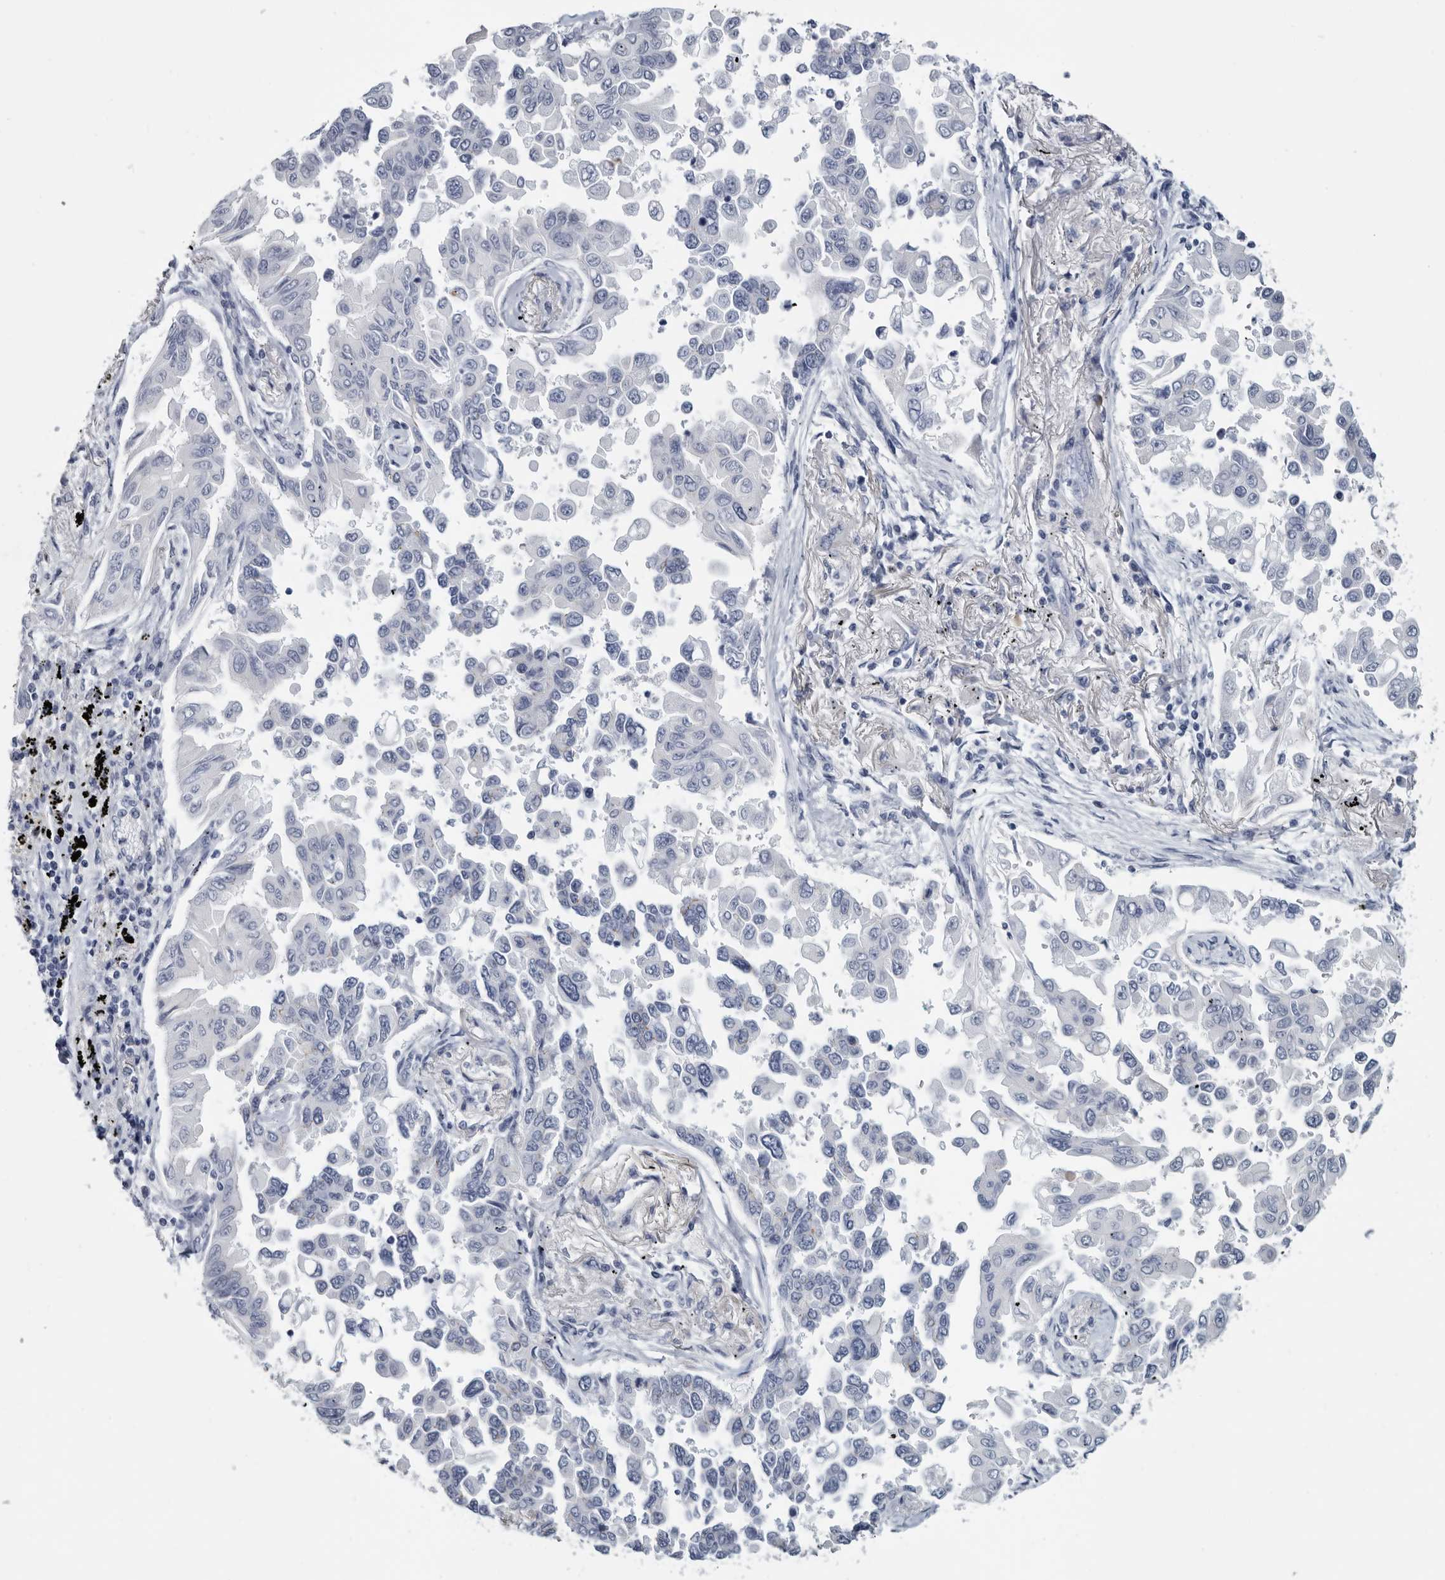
{"staining": {"intensity": "negative", "quantity": "none", "location": "none"}, "tissue": "lung cancer", "cell_type": "Tumor cells", "image_type": "cancer", "snomed": [{"axis": "morphology", "description": "Adenocarcinoma, NOS"}, {"axis": "topography", "description": "Lung"}], "caption": "This is a micrograph of IHC staining of lung adenocarcinoma, which shows no staining in tumor cells.", "gene": "WRAP73", "patient": {"sex": "female", "age": 67}}